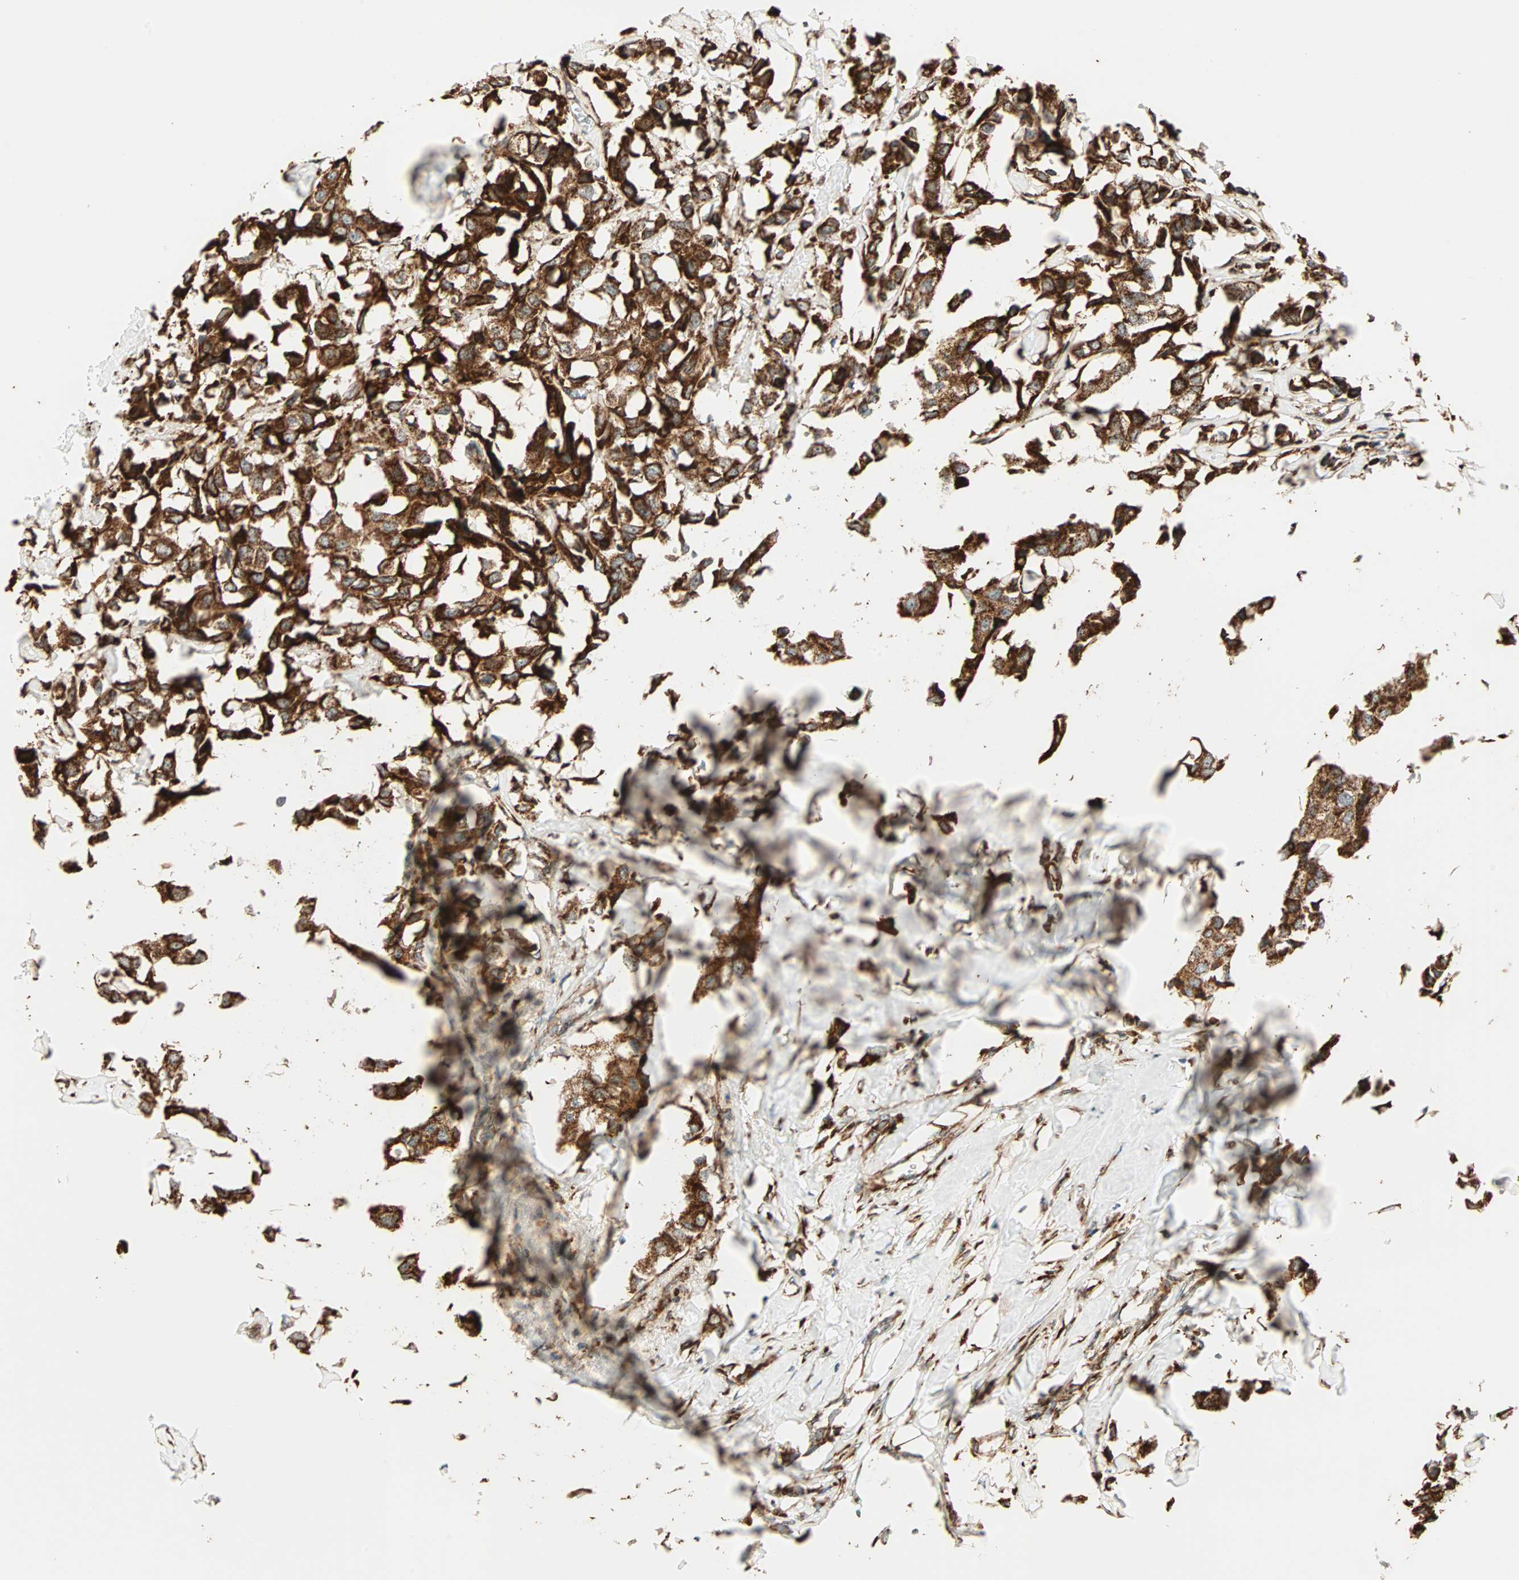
{"staining": {"intensity": "strong", "quantity": ">75%", "location": "cytoplasmic/membranous"}, "tissue": "breast cancer", "cell_type": "Tumor cells", "image_type": "cancer", "snomed": [{"axis": "morphology", "description": "Duct carcinoma"}, {"axis": "topography", "description": "Breast"}], "caption": "Intraductal carcinoma (breast) stained for a protein reveals strong cytoplasmic/membranous positivity in tumor cells. (DAB (3,3'-diaminobenzidine) IHC, brown staining for protein, blue staining for nuclei).", "gene": "P4HA1", "patient": {"sex": "female", "age": 80}}